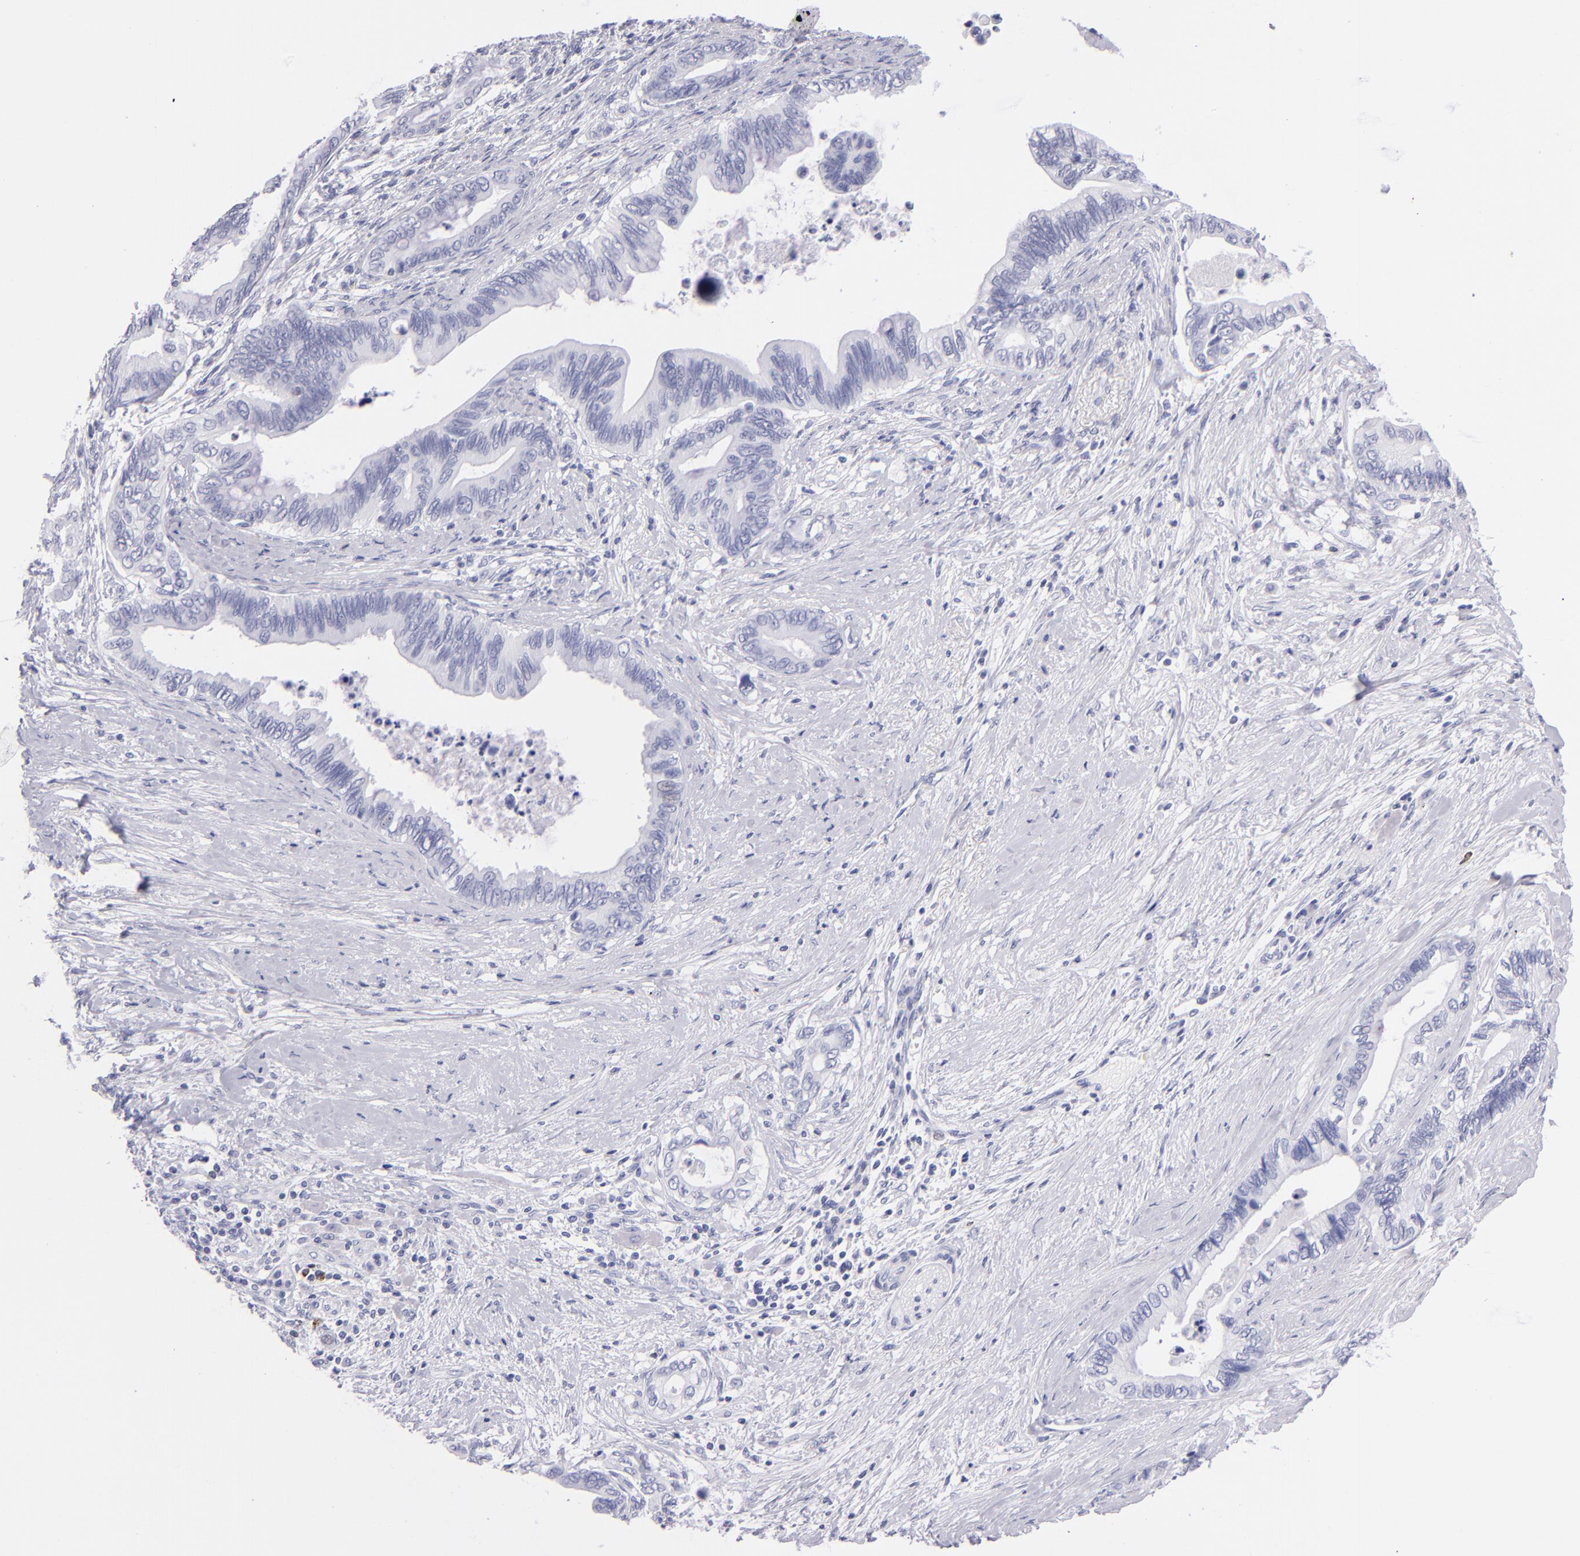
{"staining": {"intensity": "negative", "quantity": "none", "location": "none"}, "tissue": "pancreatic cancer", "cell_type": "Tumor cells", "image_type": "cancer", "snomed": [{"axis": "morphology", "description": "Adenocarcinoma, NOS"}, {"axis": "topography", "description": "Pancreas"}], "caption": "The photomicrograph exhibits no significant expression in tumor cells of adenocarcinoma (pancreatic).", "gene": "PRF1", "patient": {"sex": "female", "age": 66}}